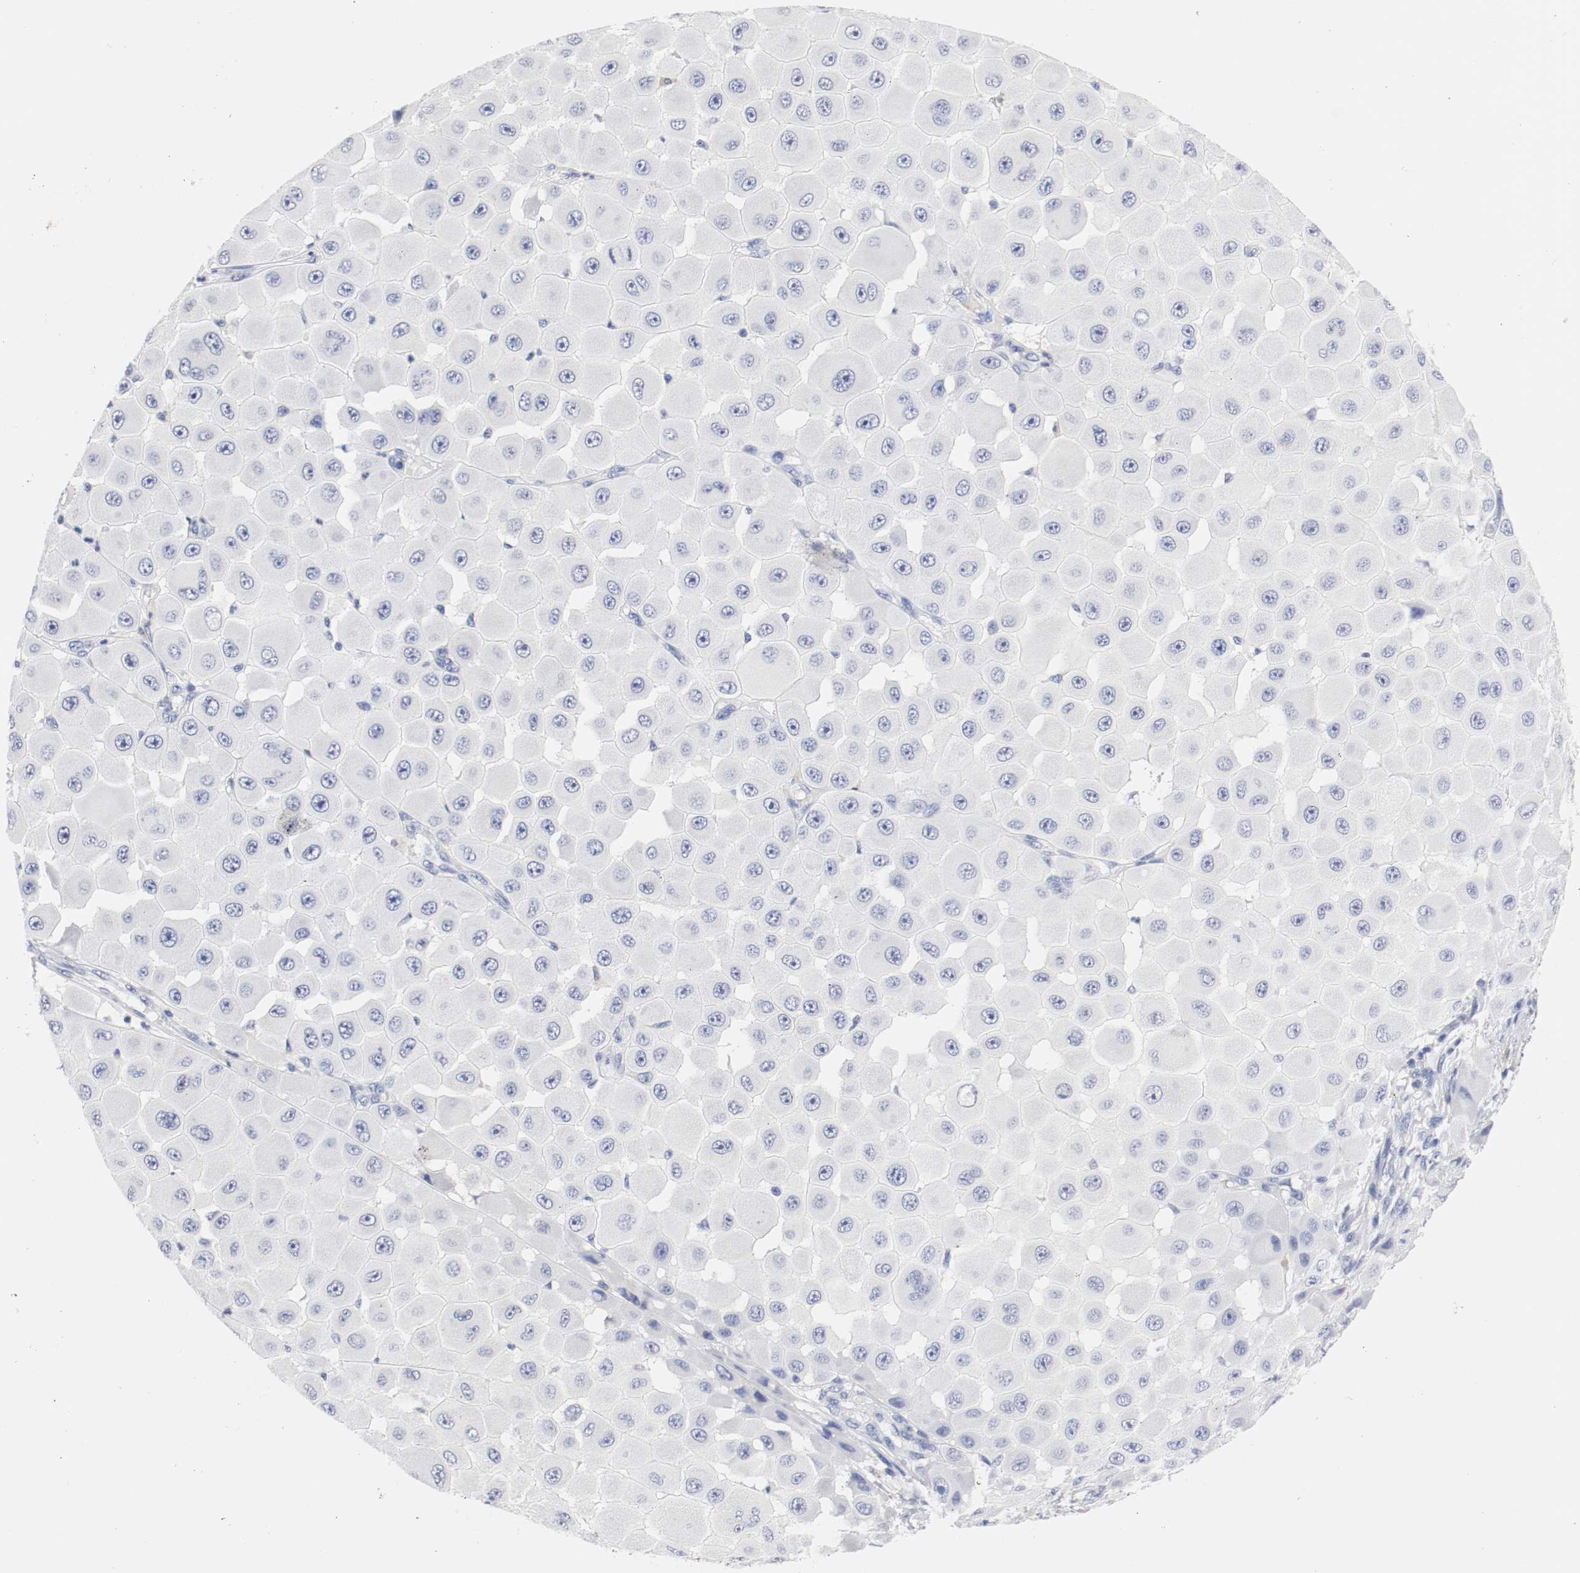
{"staining": {"intensity": "negative", "quantity": "none", "location": "none"}, "tissue": "melanoma", "cell_type": "Tumor cells", "image_type": "cancer", "snomed": [{"axis": "morphology", "description": "Malignant melanoma, NOS"}, {"axis": "topography", "description": "Skin"}], "caption": "This histopathology image is of melanoma stained with immunohistochemistry to label a protein in brown with the nuclei are counter-stained blue. There is no positivity in tumor cells.", "gene": "GAD1", "patient": {"sex": "female", "age": 81}}